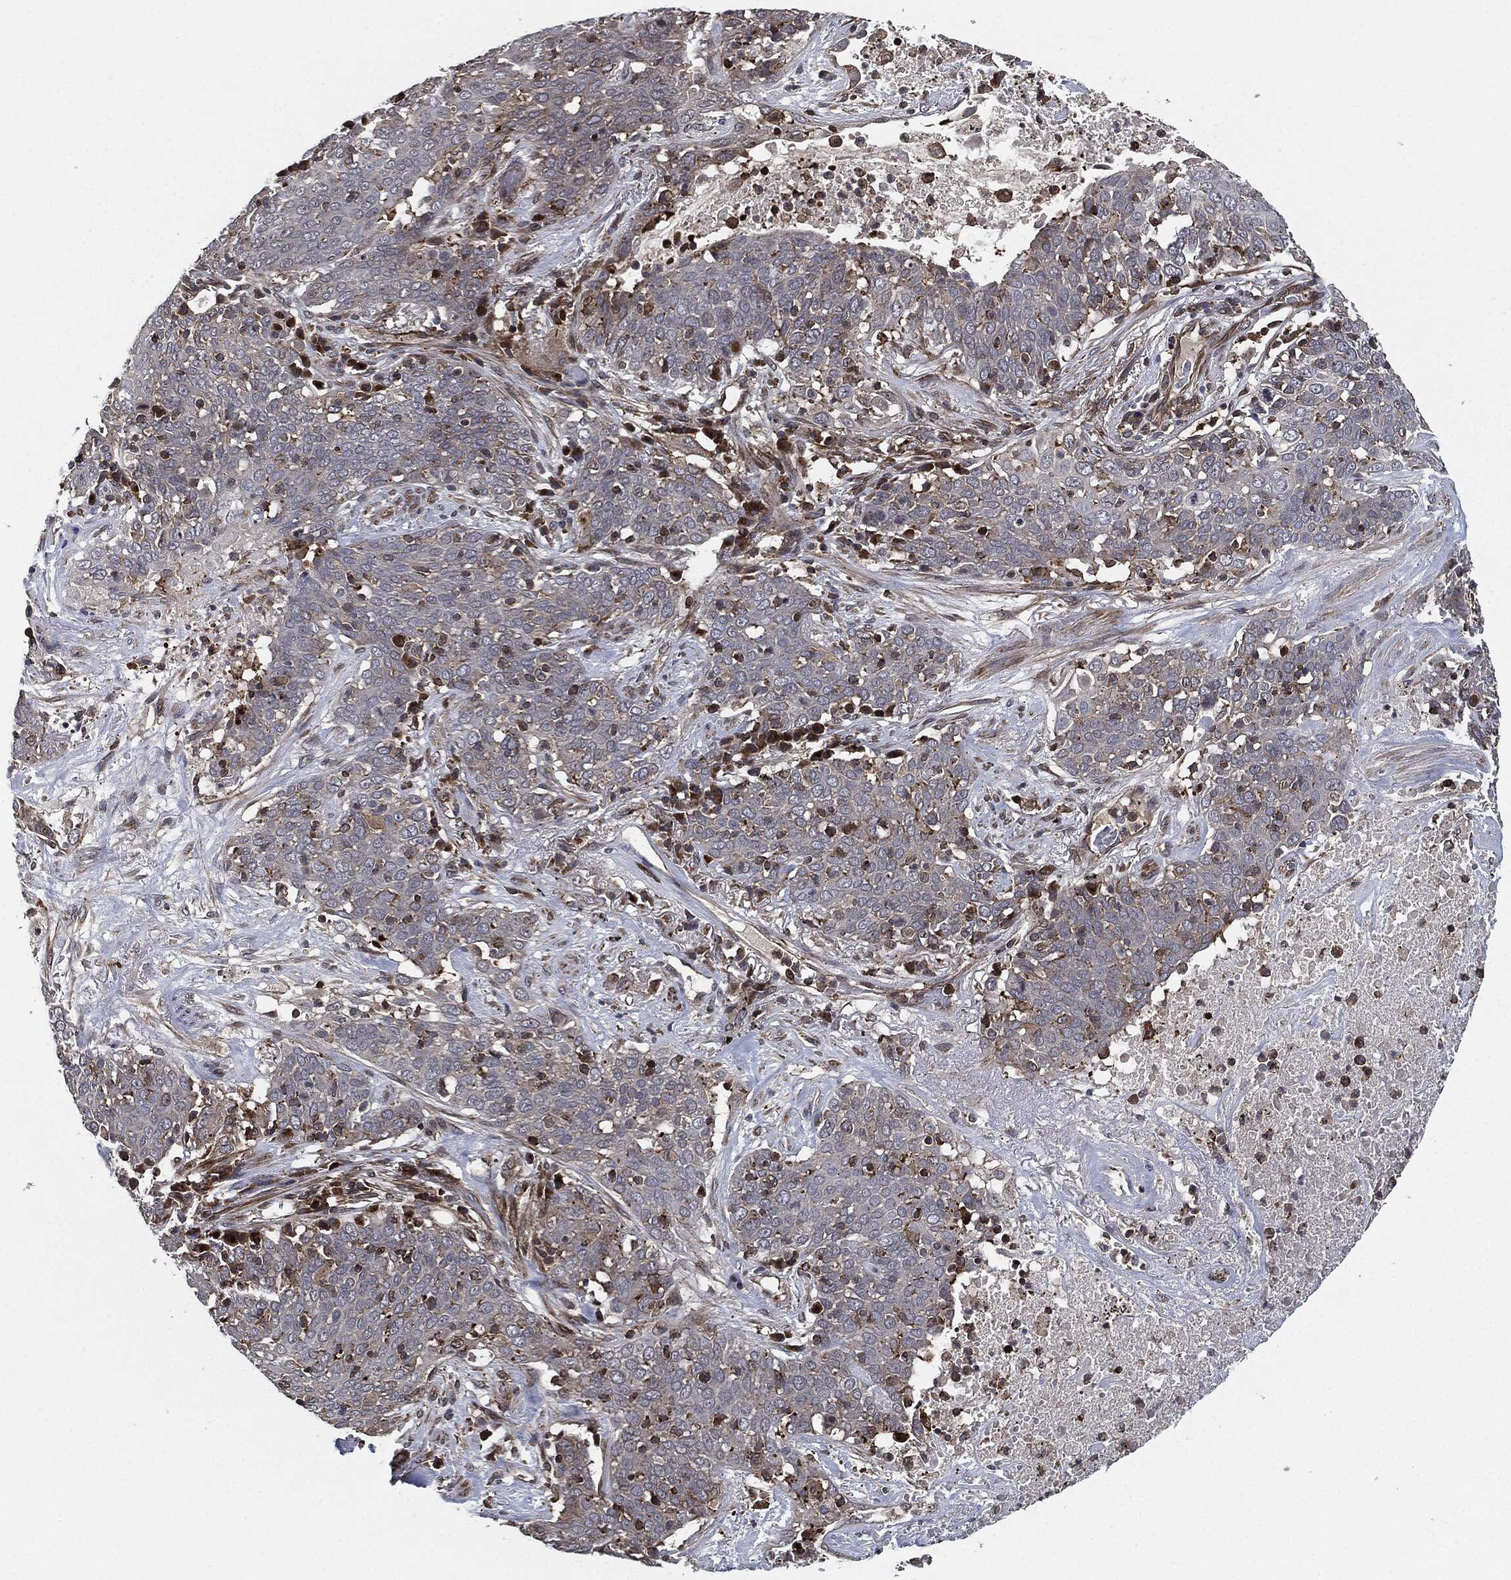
{"staining": {"intensity": "negative", "quantity": "none", "location": "none"}, "tissue": "lung cancer", "cell_type": "Tumor cells", "image_type": "cancer", "snomed": [{"axis": "morphology", "description": "Squamous cell carcinoma, NOS"}, {"axis": "topography", "description": "Lung"}], "caption": "High magnification brightfield microscopy of squamous cell carcinoma (lung) stained with DAB (3,3'-diaminobenzidine) (brown) and counterstained with hematoxylin (blue): tumor cells show no significant expression.", "gene": "UBR1", "patient": {"sex": "male", "age": 82}}